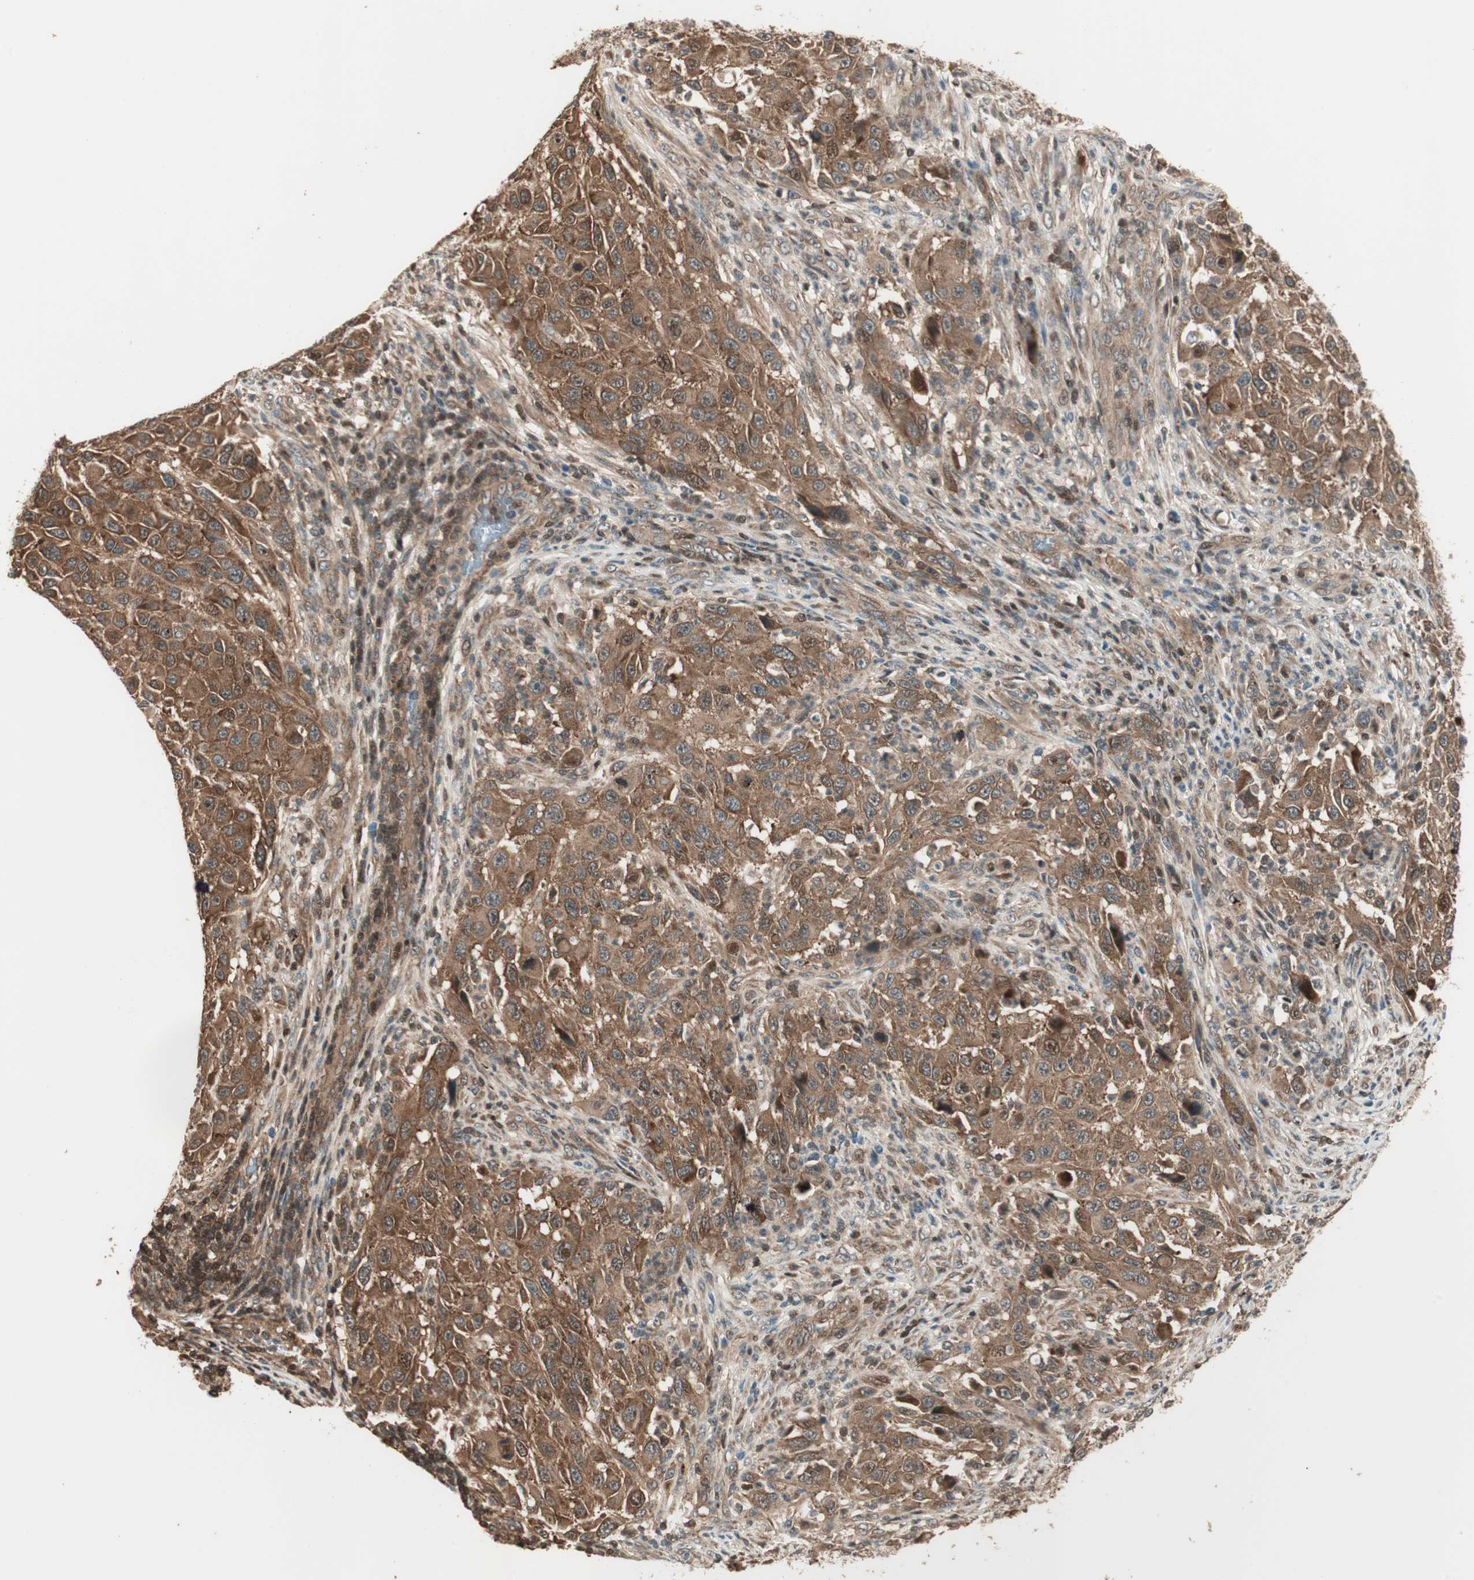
{"staining": {"intensity": "strong", "quantity": ">75%", "location": "cytoplasmic/membranous"}, "tissue": "melanoma", "cell_type": "Tumor cells", "image_type": "cancer", "snomed": [{"axis": "morphology", "description": "Malignant melanoma, Metastatic site"}, {"axis": "topography", "description": "Lymph node"}], "caption": "Protein expression analysis of human melanoma reveals strong cytoplasmic/membranous positivity in about >75% of tumor cells.", "gene": "CNOT4", "patient": {"sex": "male", "age": 61}}